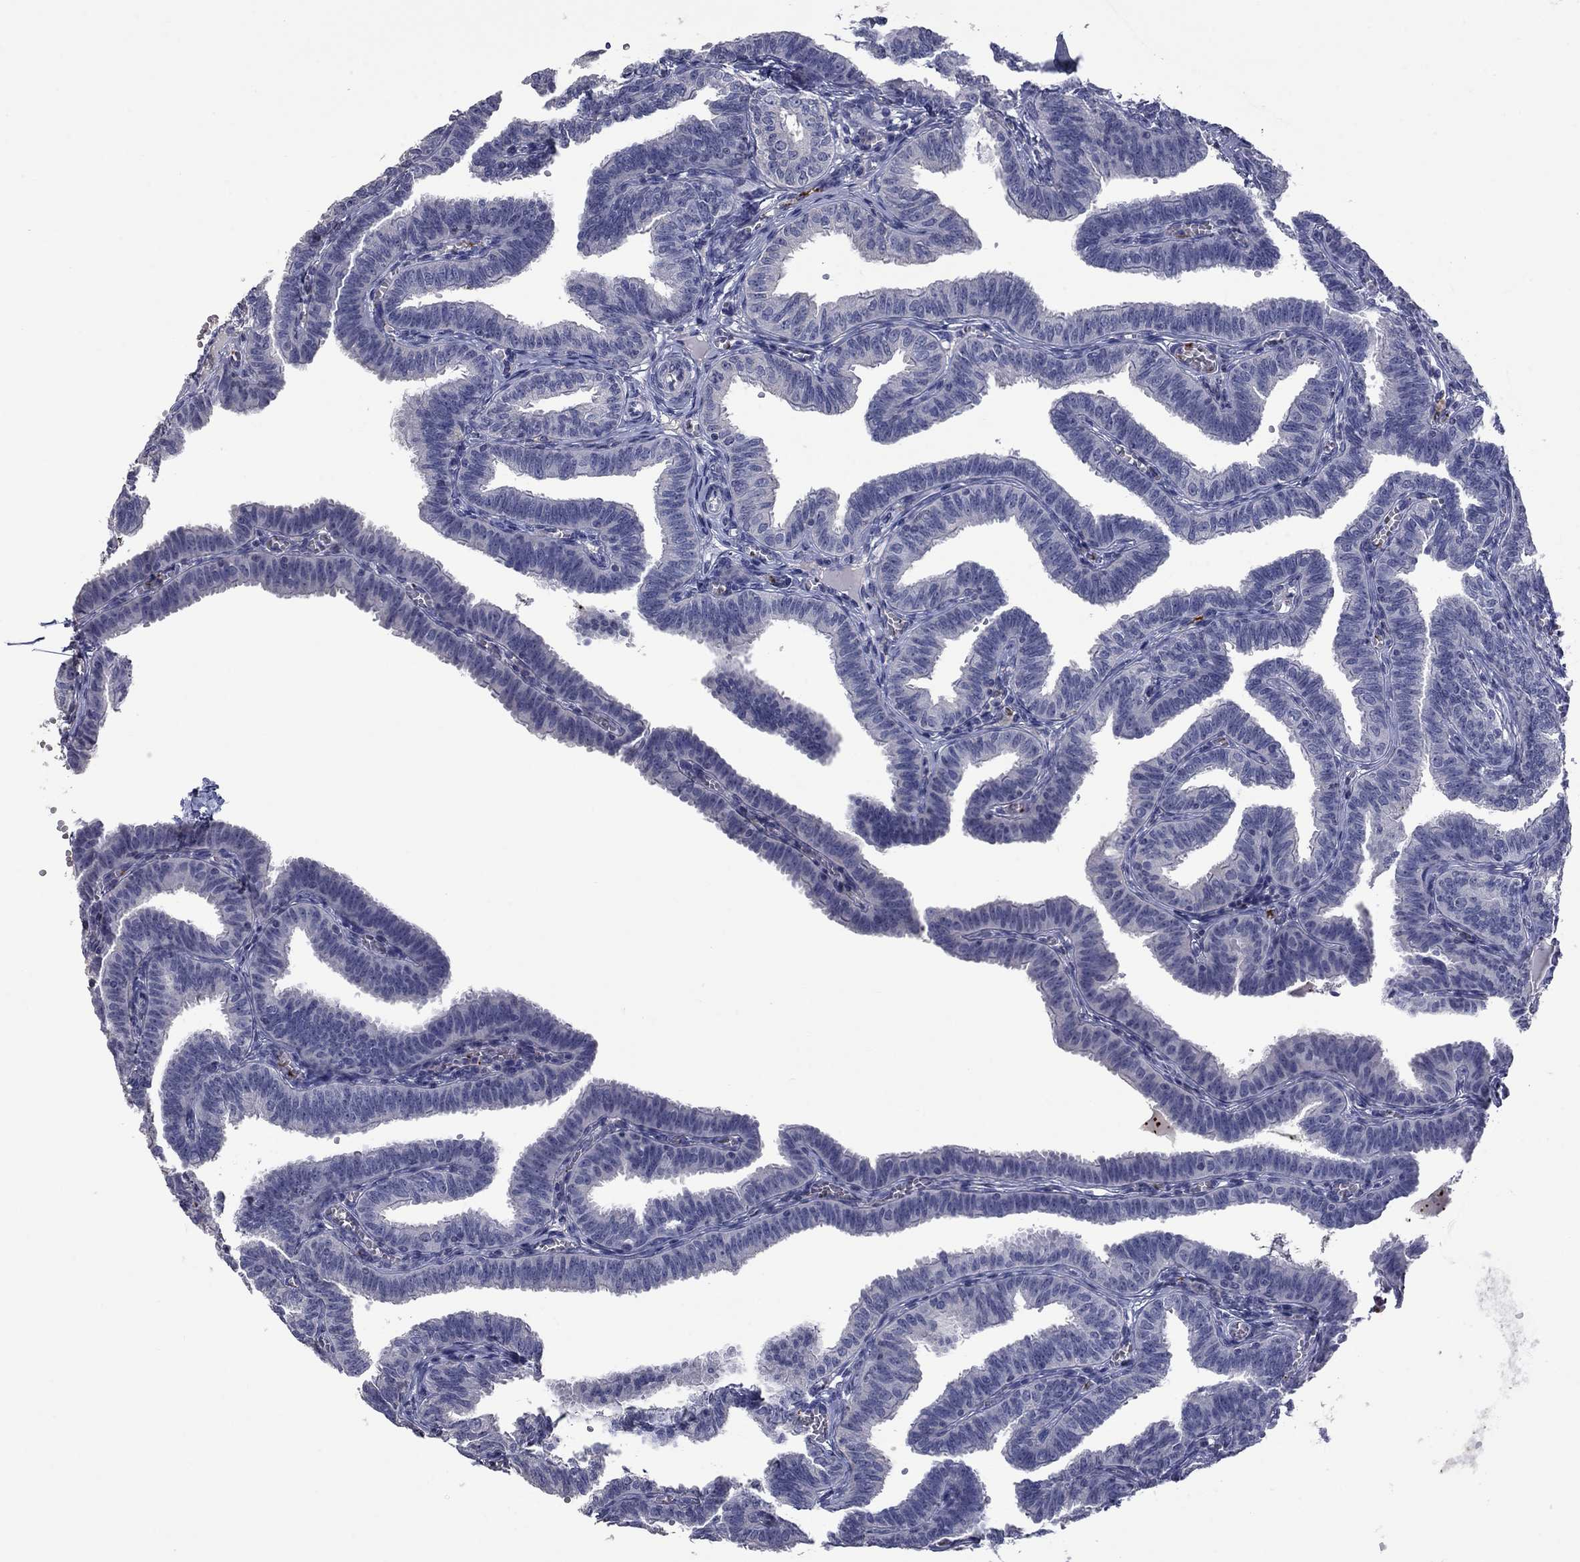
{"staining": {"intensity": "negative", "quantity": "none", "location": "none"}, "tissue": "fallopian tube", "cell_type": "Glandular cells", "image_type": "normal", "snomed": [{"axis": "morphology", "description": "Normal tissue, NOS"}, {"axis": "topography", "description": "Fallopian tube"}], "caption": "A histopathology image of fallopian tube stained for a protein displays no brown staining in glandular cells. (DAB (3,3'-diaminobenzidine) IHC visualized using brightfield microscopy, high magnification).", "gene": "PLEK", "patient": {"sex": "female", "age": 25}}